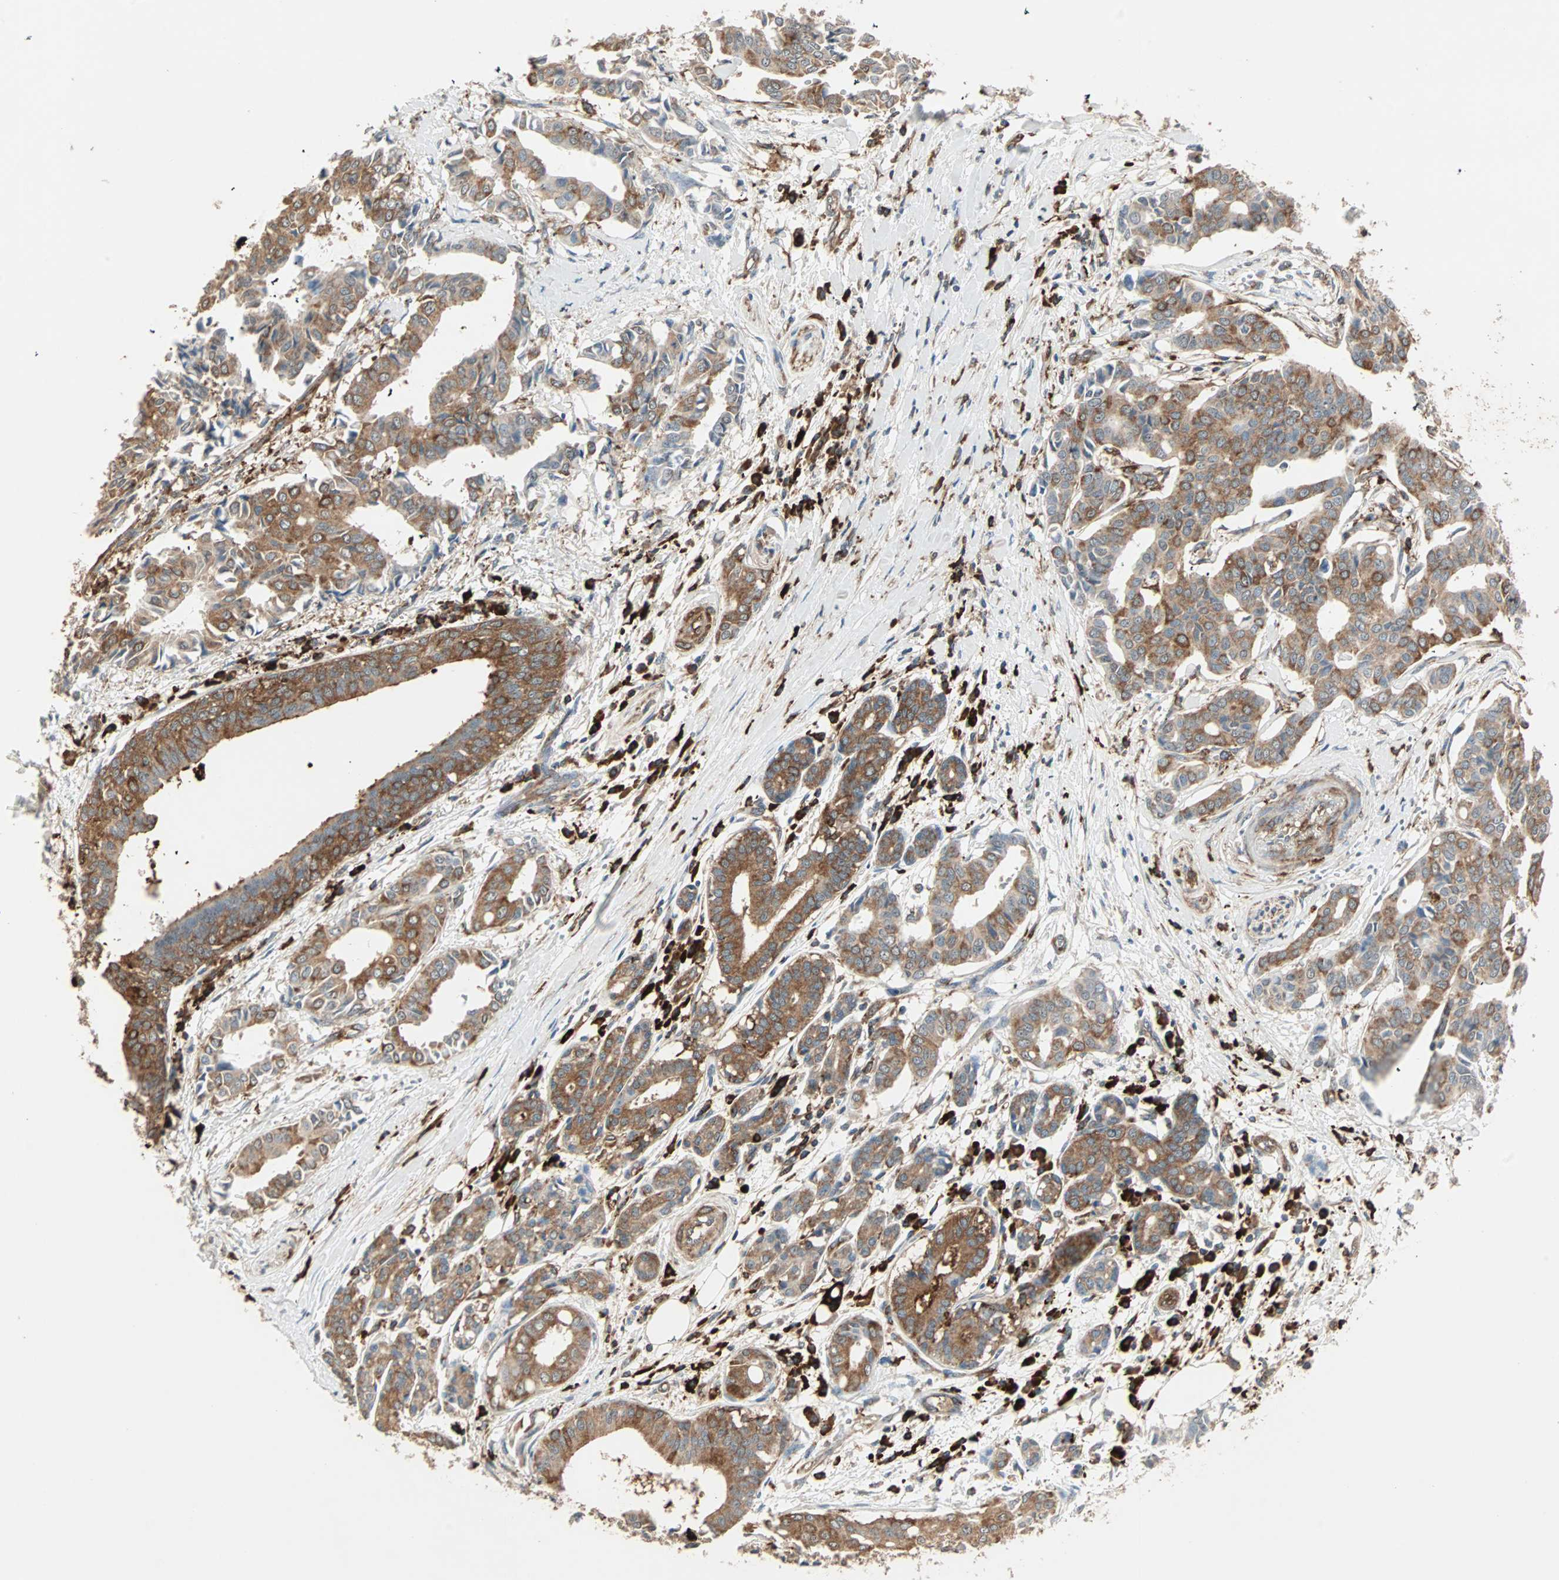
{"staining": {"intensity": "strong", "quantity": ">75%", "location": "cytoplasmic/membranous"}, "tissue": "head and neck cancer", "cell_type": "Tumor cells", "image_type": "cancer", "snomed": [{"axis": "morphology", "description": "Adenocarcinoma, NOS"}, {"axis": "topography", "description": "Salivary gland"}, {"axis": "topography", "description": "Head-Neck"}], "caption": "Protein staining demonstrates strong cytoplasmic/membranous positivity in approximately >75% of tumor cells in head and neck cancer.", "gene": "MMP3", "patient": {"sex": "female", "age": 59}}